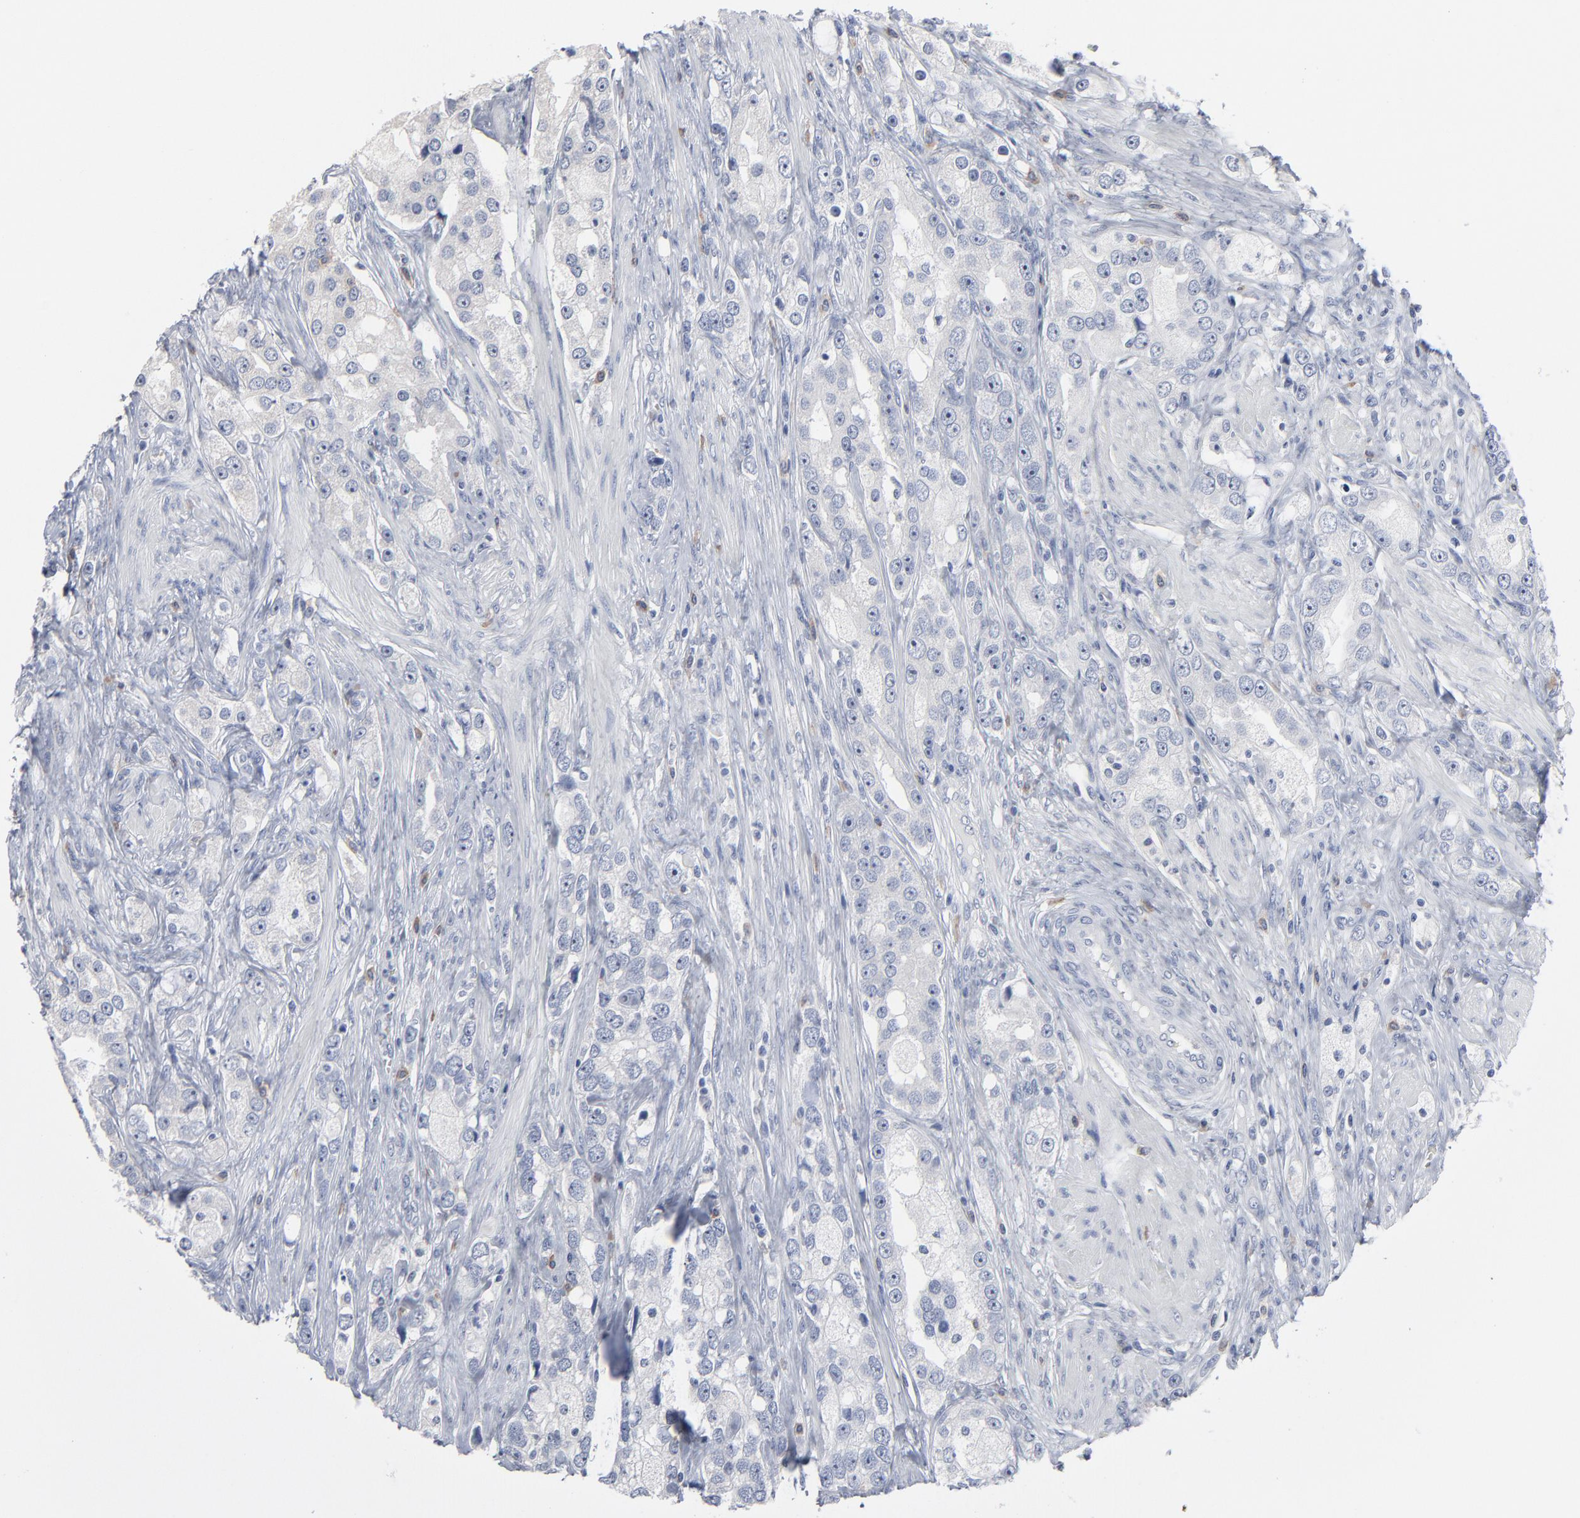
{"staining": {"intensity": "negative", "quantity": "none", "location": "none"}, "tissue": "prostate cancer", "cell_type": "Tumor cells", "image_type": "cancer", "snomed": [{"axis": "morphology", "description": "Adenocarcinoma, High grade"}, {"axis": "topography", "description": "Prostate"}], "caption": "Tumor cells show no significant positivity in high-grade adenocarcinoma (prostate).", "gene": "PAGE1", "patient": {"sex": "male", "age": 63}}